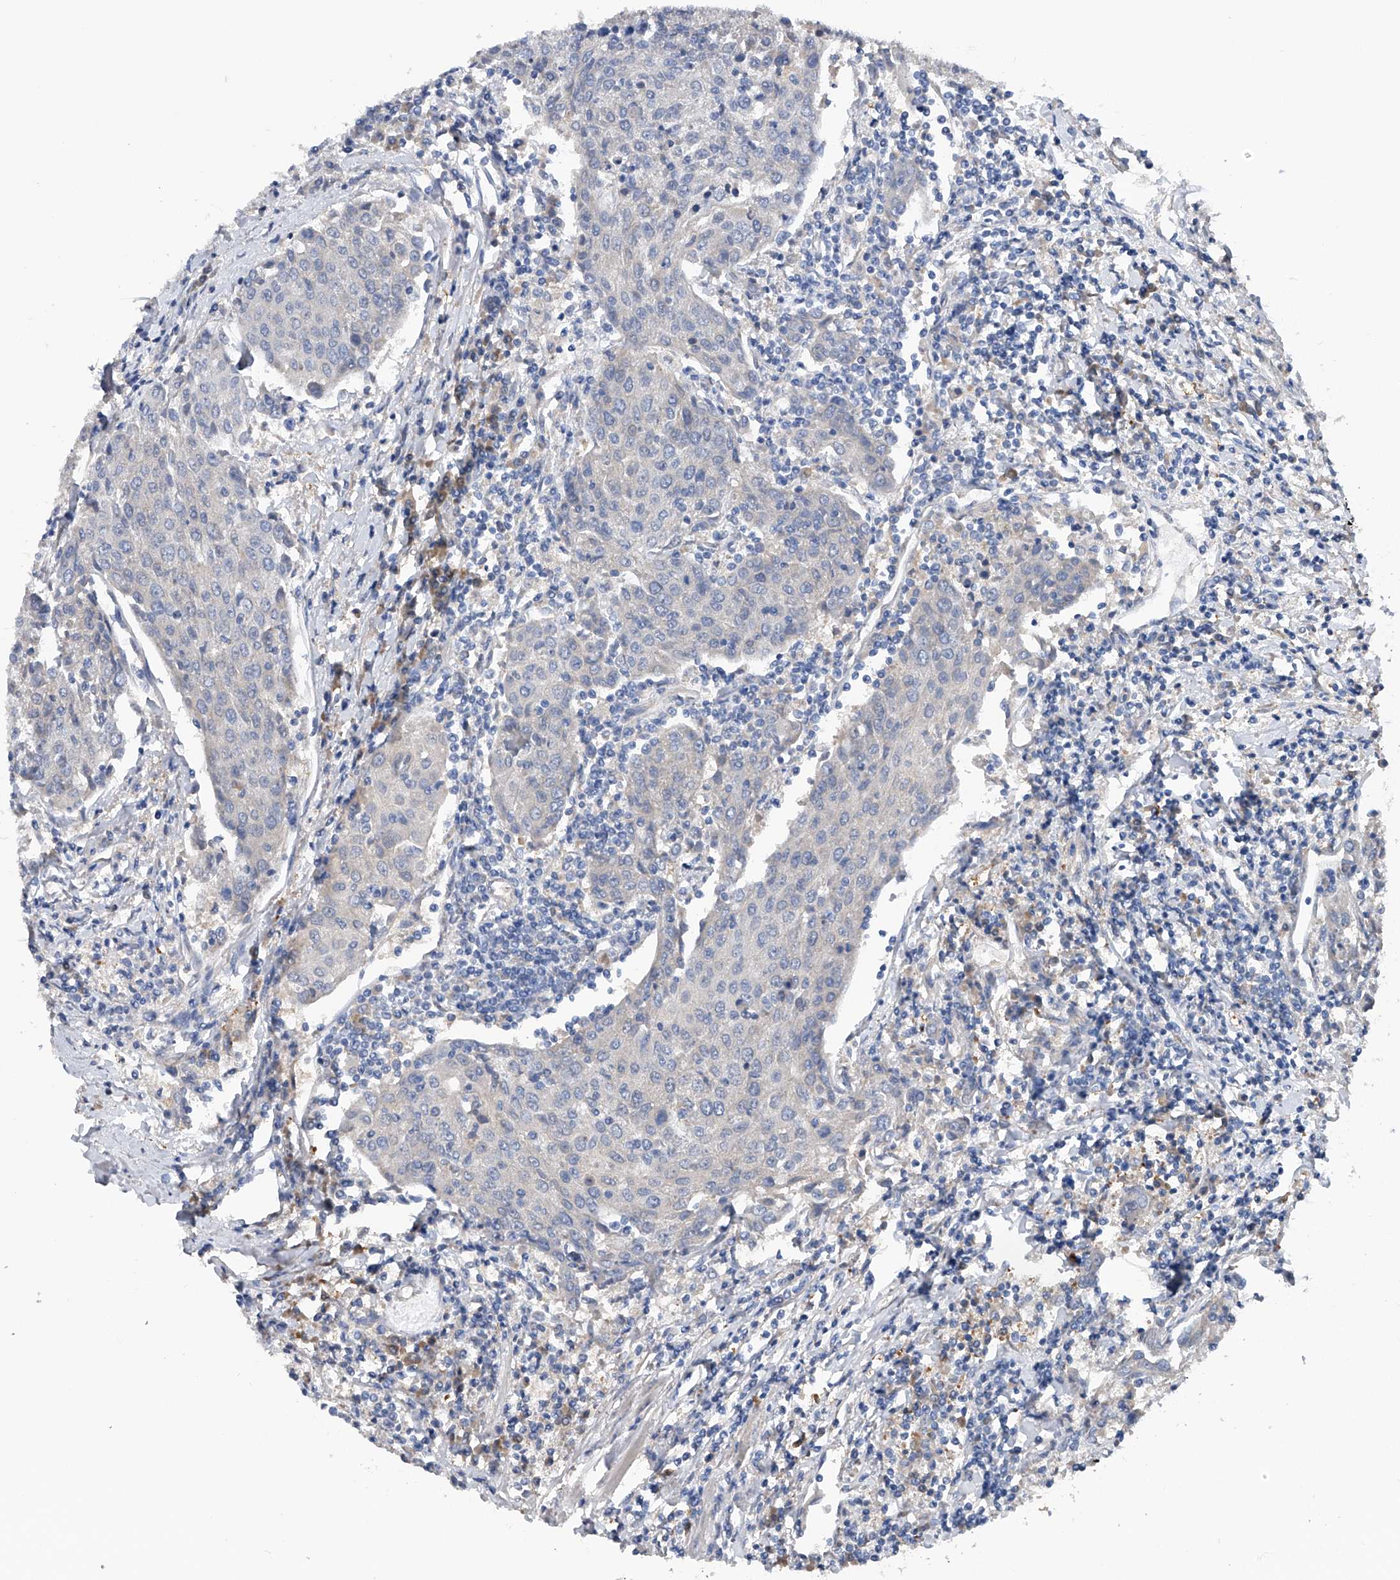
{"staining": {"intensity": "negative", "quantity": "none", "location": "none"}, "tissue": "urothelial cancer", "cell_type": "Tumor cells", "image_type": "cancer", "snomed": [{"axis": "morphology", "description": "Urothelial carcinoma, High grade"}, {"axis": "topography", "description": "Urinary bladder"}], "caption": "This is an IHC photomicrograph of human high-grade urothelial carcinoma. There is no staining in tumor cells.", "gene": "PGM3", "patient": {"sex": "female", "age": 85}}